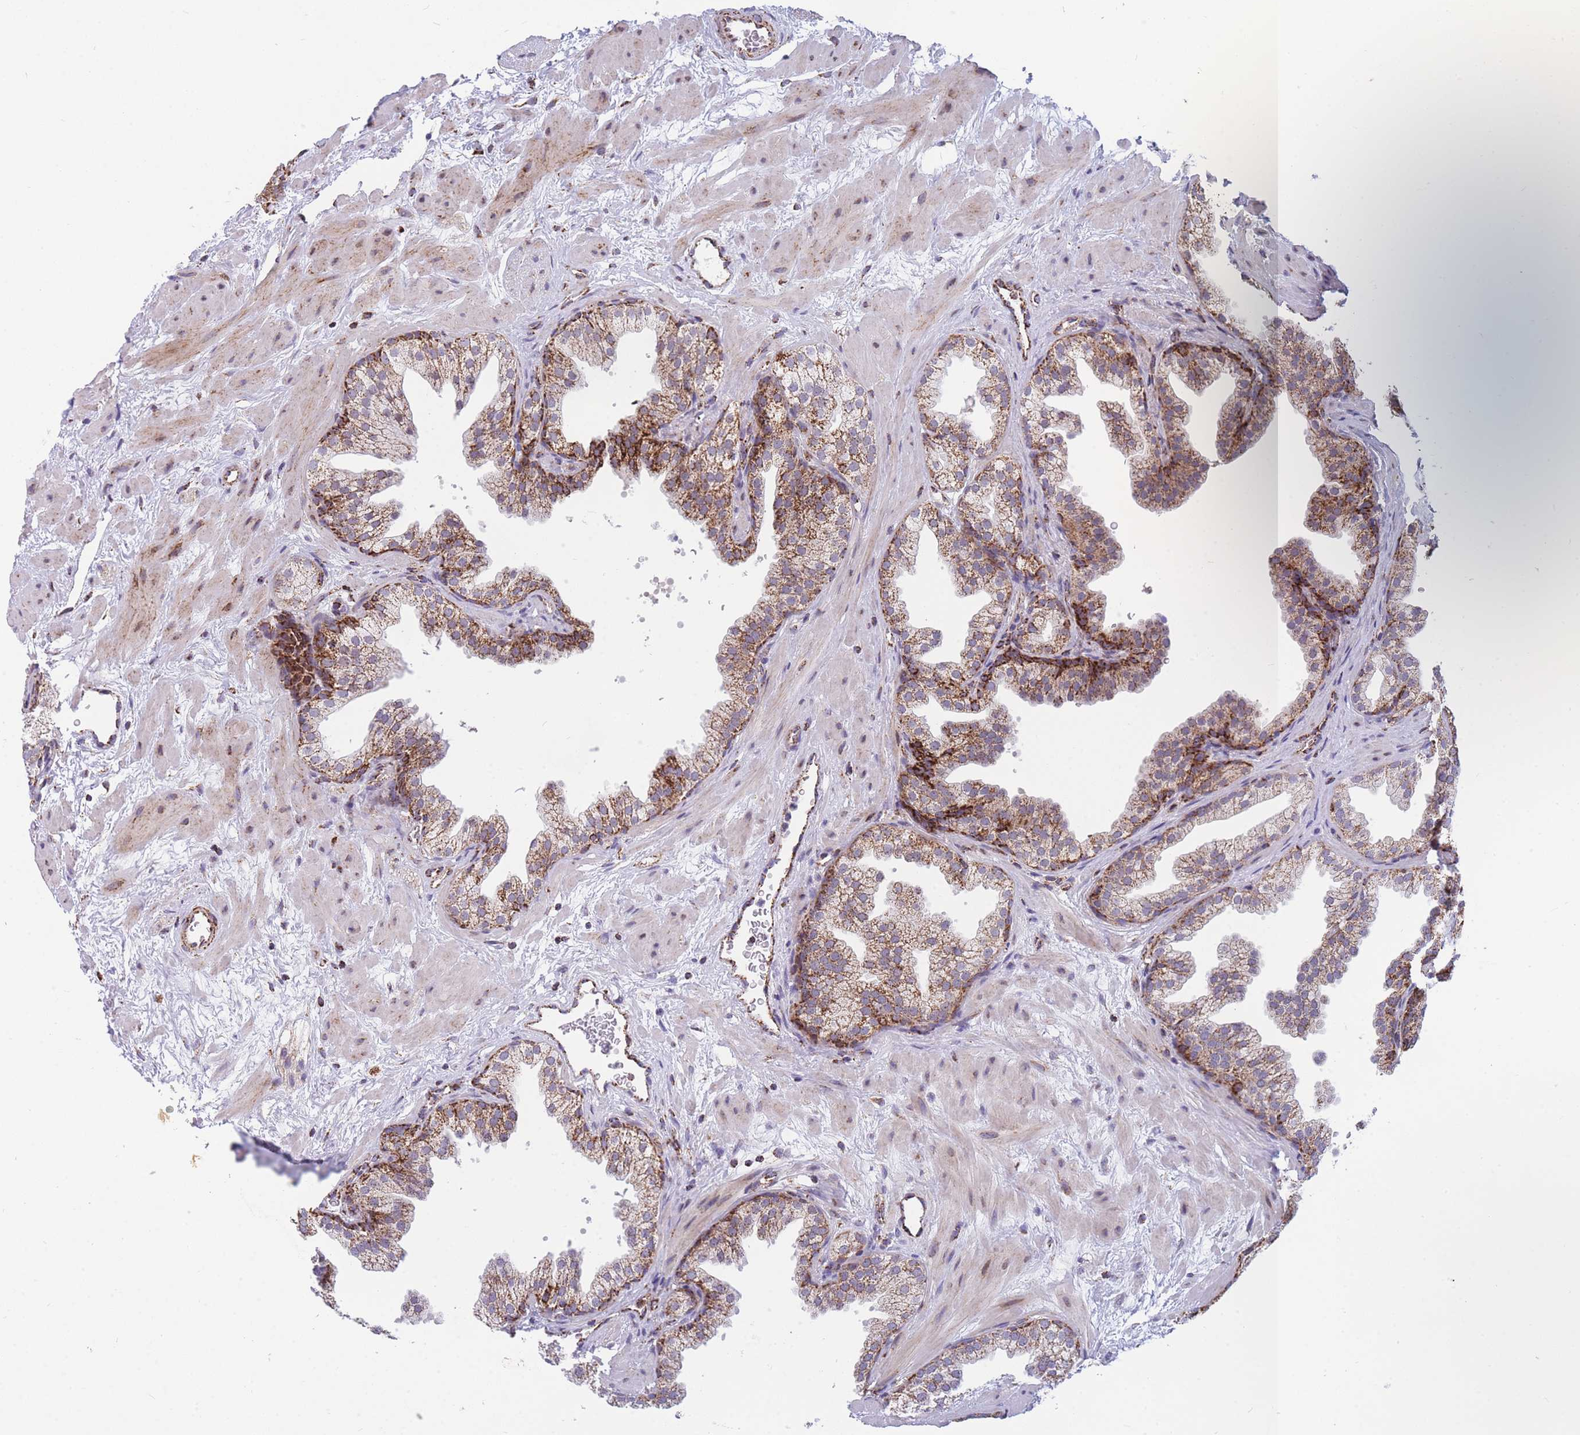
{"staining": {"intensity": "strong", "quantity": "25%-75%", "location": "cytoplasmic/membranous"}, "tissue": "prostate", "cell_type": "Glandular cells", "image_type": "normal", "snomed": [{"axis": "morphology", "description": "Normal tissue, NOS"}, {"axis": "topography", "description": "Prostate"}], "caption": "This micrograph demonstrates immunohistochemistry (IHC) staining of unremarkable human prostate, with high strong cytoplasmic/membranous expression in approximately 25%-75% of glandular cells.", "gene": "DDX49", "patient": {"sex": "male", "age": 37}}